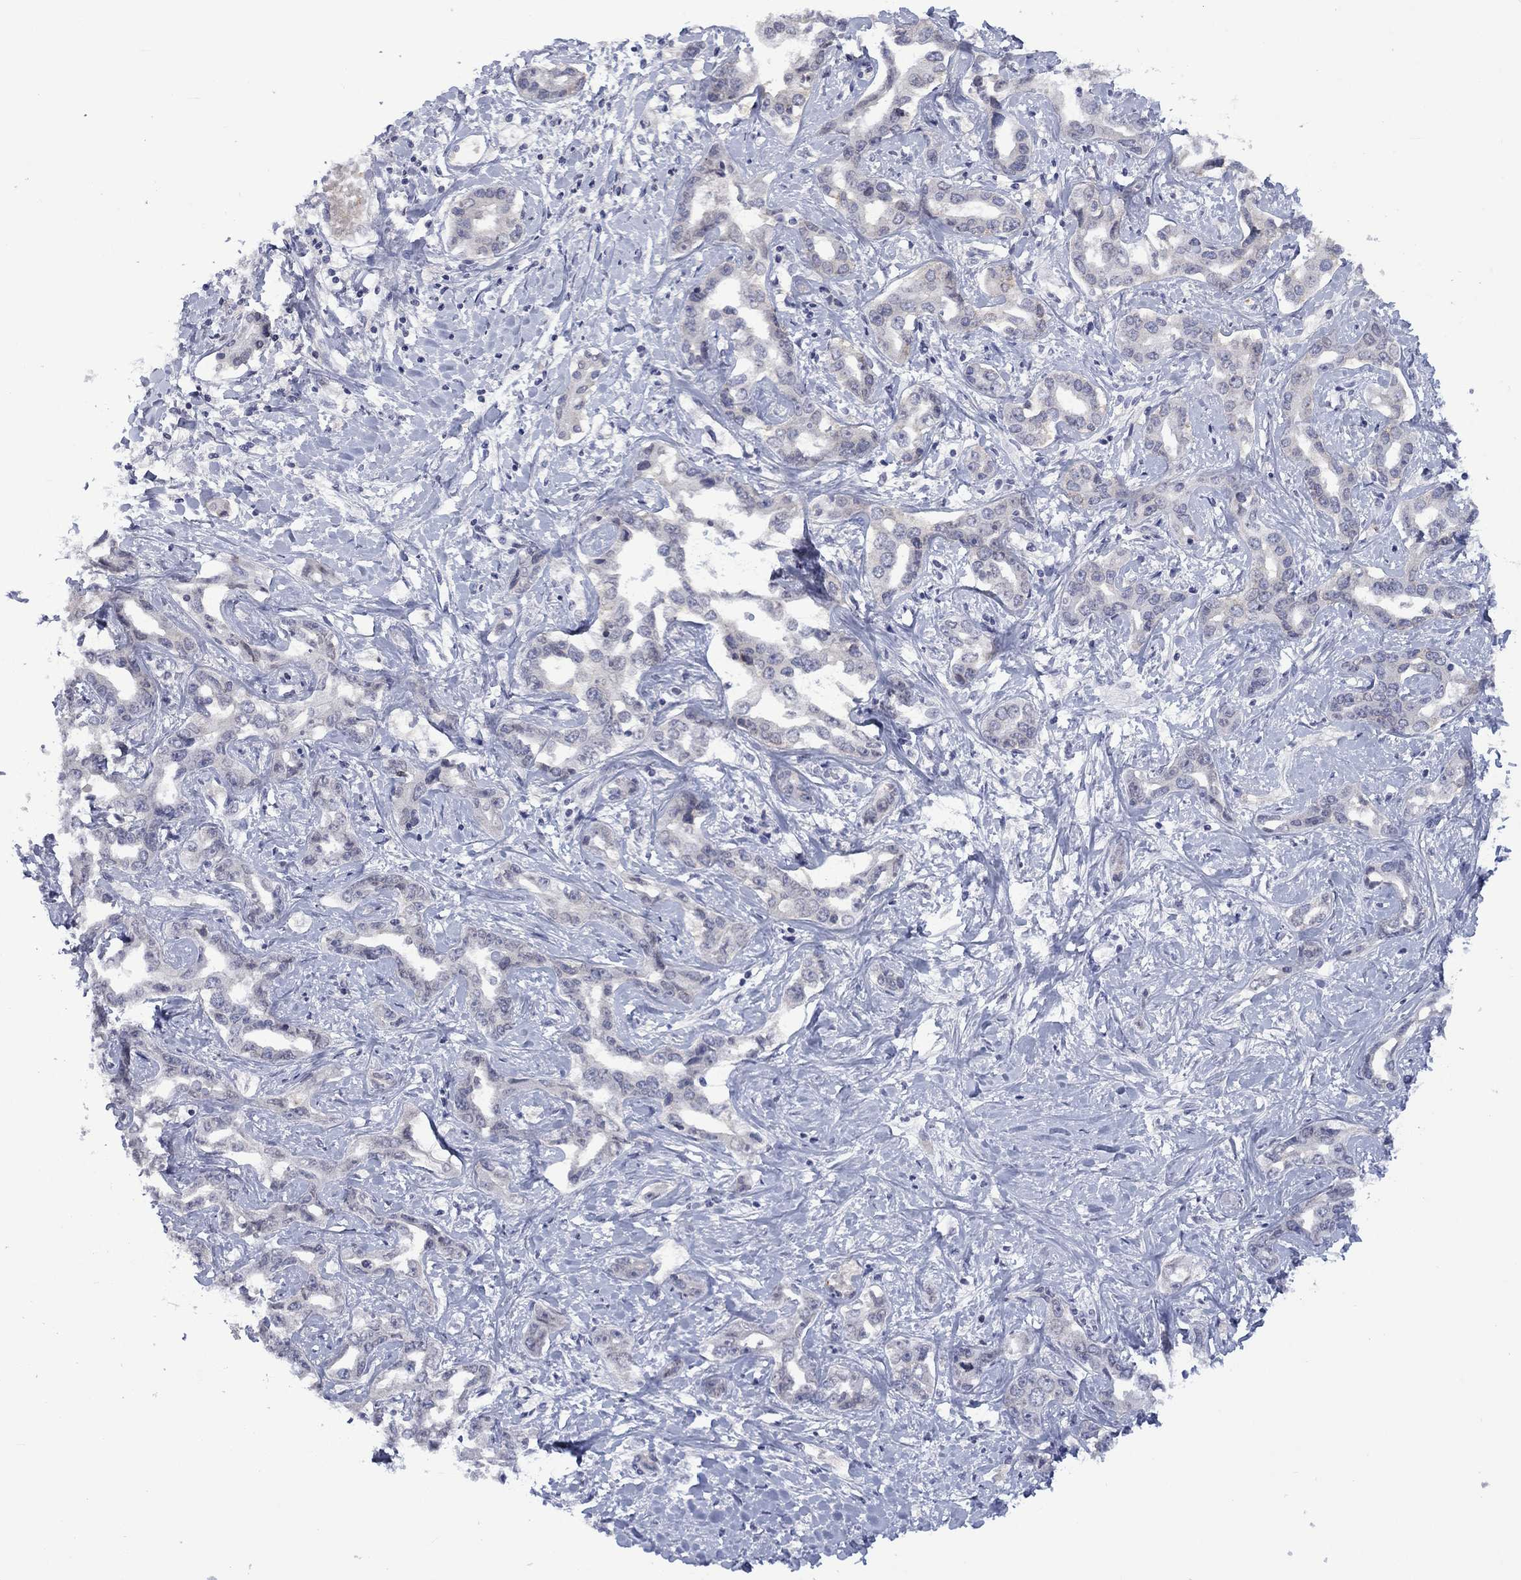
{"staining": {"intensity": "negative", "quantity": "none", "location": "none"}, "tissue": "liver cancer", "cell_type": "Tumor cells", "image_type": "cancer", "snomed": [{"axis": "morphology", "description": "Cholangiocarcinoma"}, {"axis": "topography", "description": "Liver"}], "caption": "High magnification brightfield microscopy of liver cancer (cholangiocarcinoma) stained with DAB (brown) and counterstained with hematoxylin (blue): tumor cells show no significant positivity. Brightfield microscopy of immunohistochemistry stained with DAB (brown) and hematoxylin (blue), captured at high magnification.", "gene": "NSMF", "patient": {"sex": "male", "age": 59}}